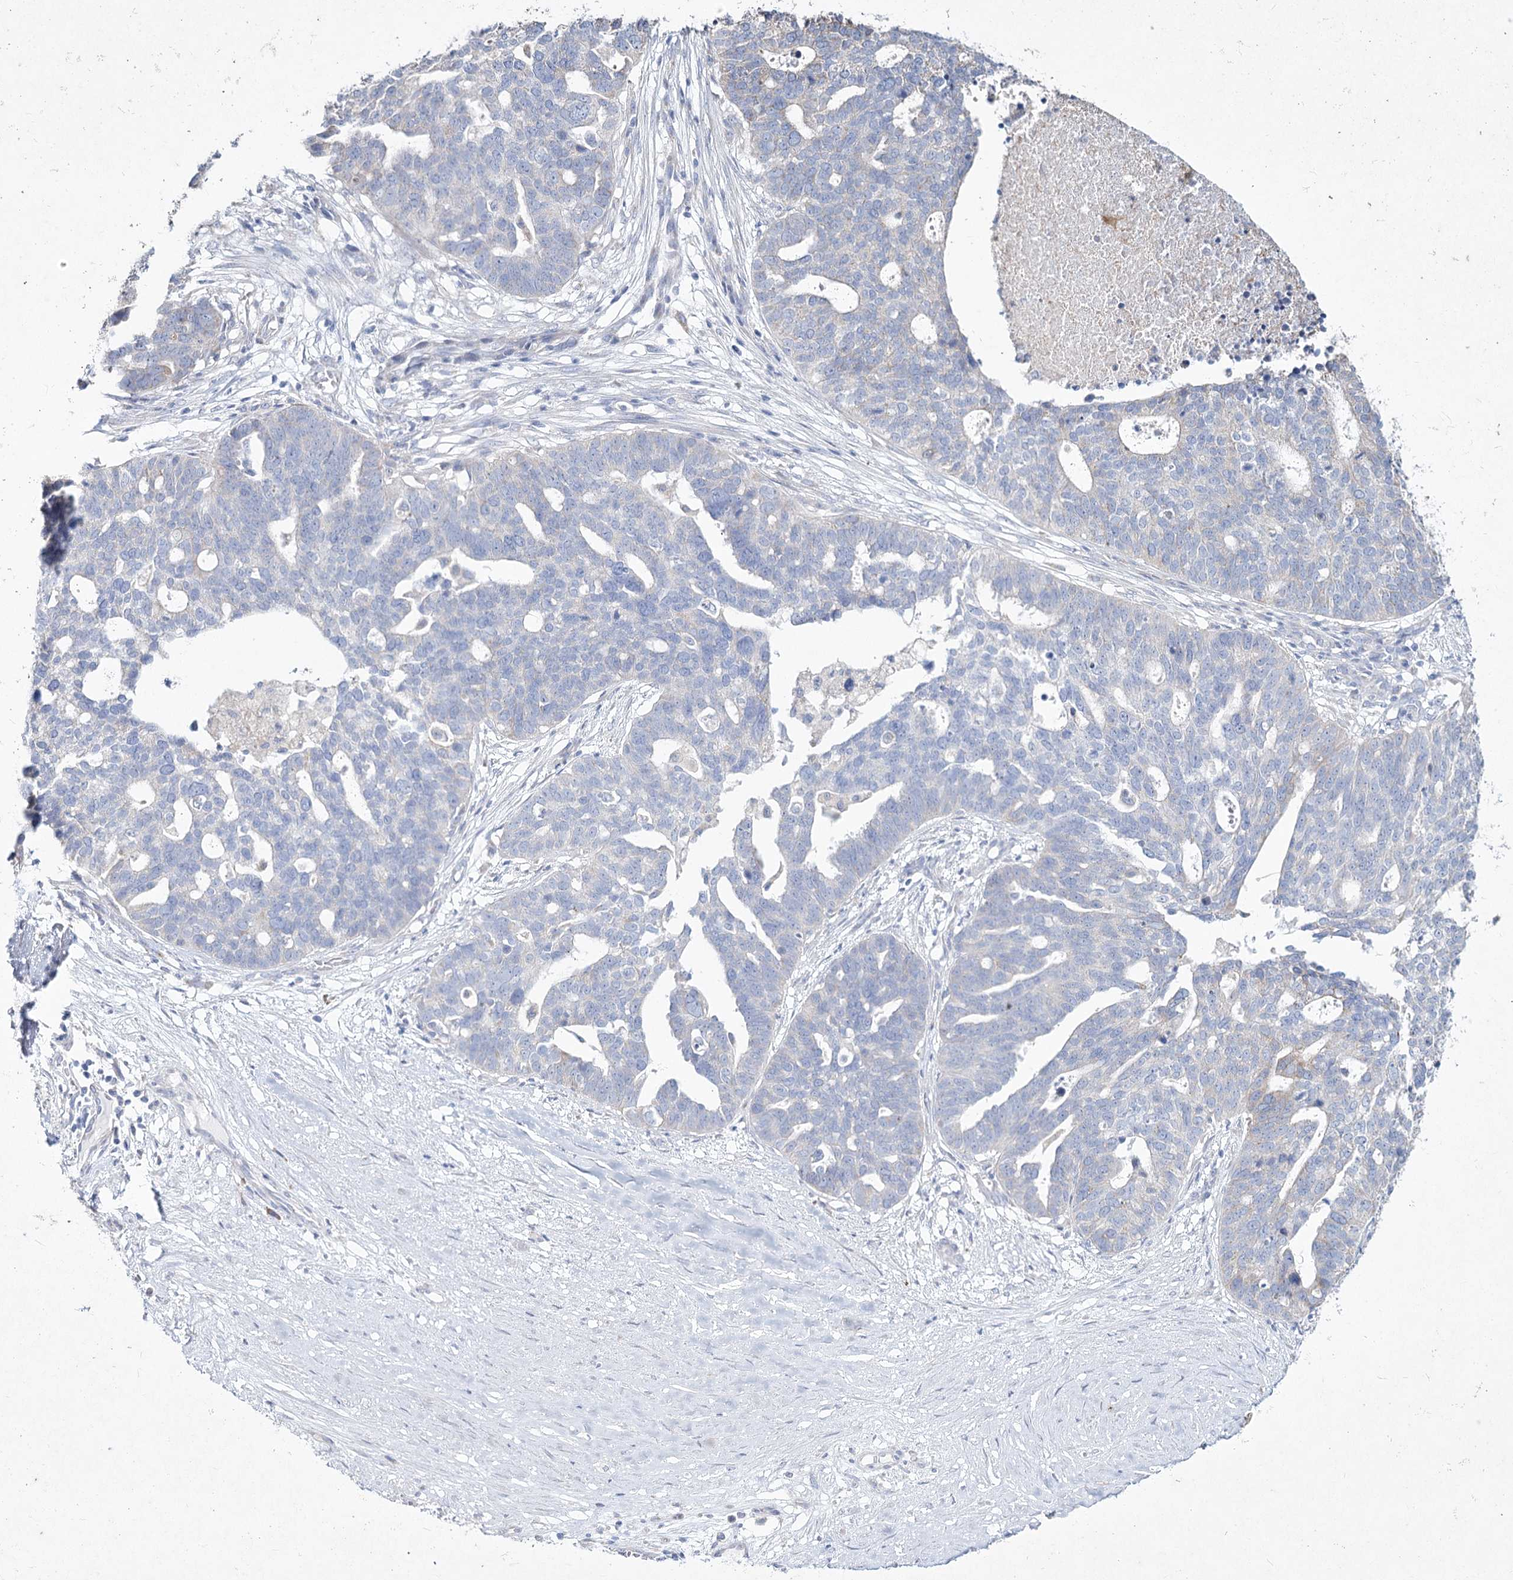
{"staining": {"intensity": "negative", "quantity": "none", "location": "none"}, "tissue": "ovarian cancer", "cell_type": "Tumor cells", "image_type": "cancer", "snomed": [{"axis": "morphology", "description": "Cystadenocarcinoma, serous, NOS"}, {"axis": "topography", "description": "Ovary"}], "caption": "A high-resolution photomicrograph shows immunohistochemistry staining of ovarian cancer, which displays no significant positivity in tumor cells. (DAB immunohistochemistry (IHC) visualized using brightfield microscopy, high magnification).", "gene": "NIPAL4", "patient": {"sex": "female", "age": 59}}